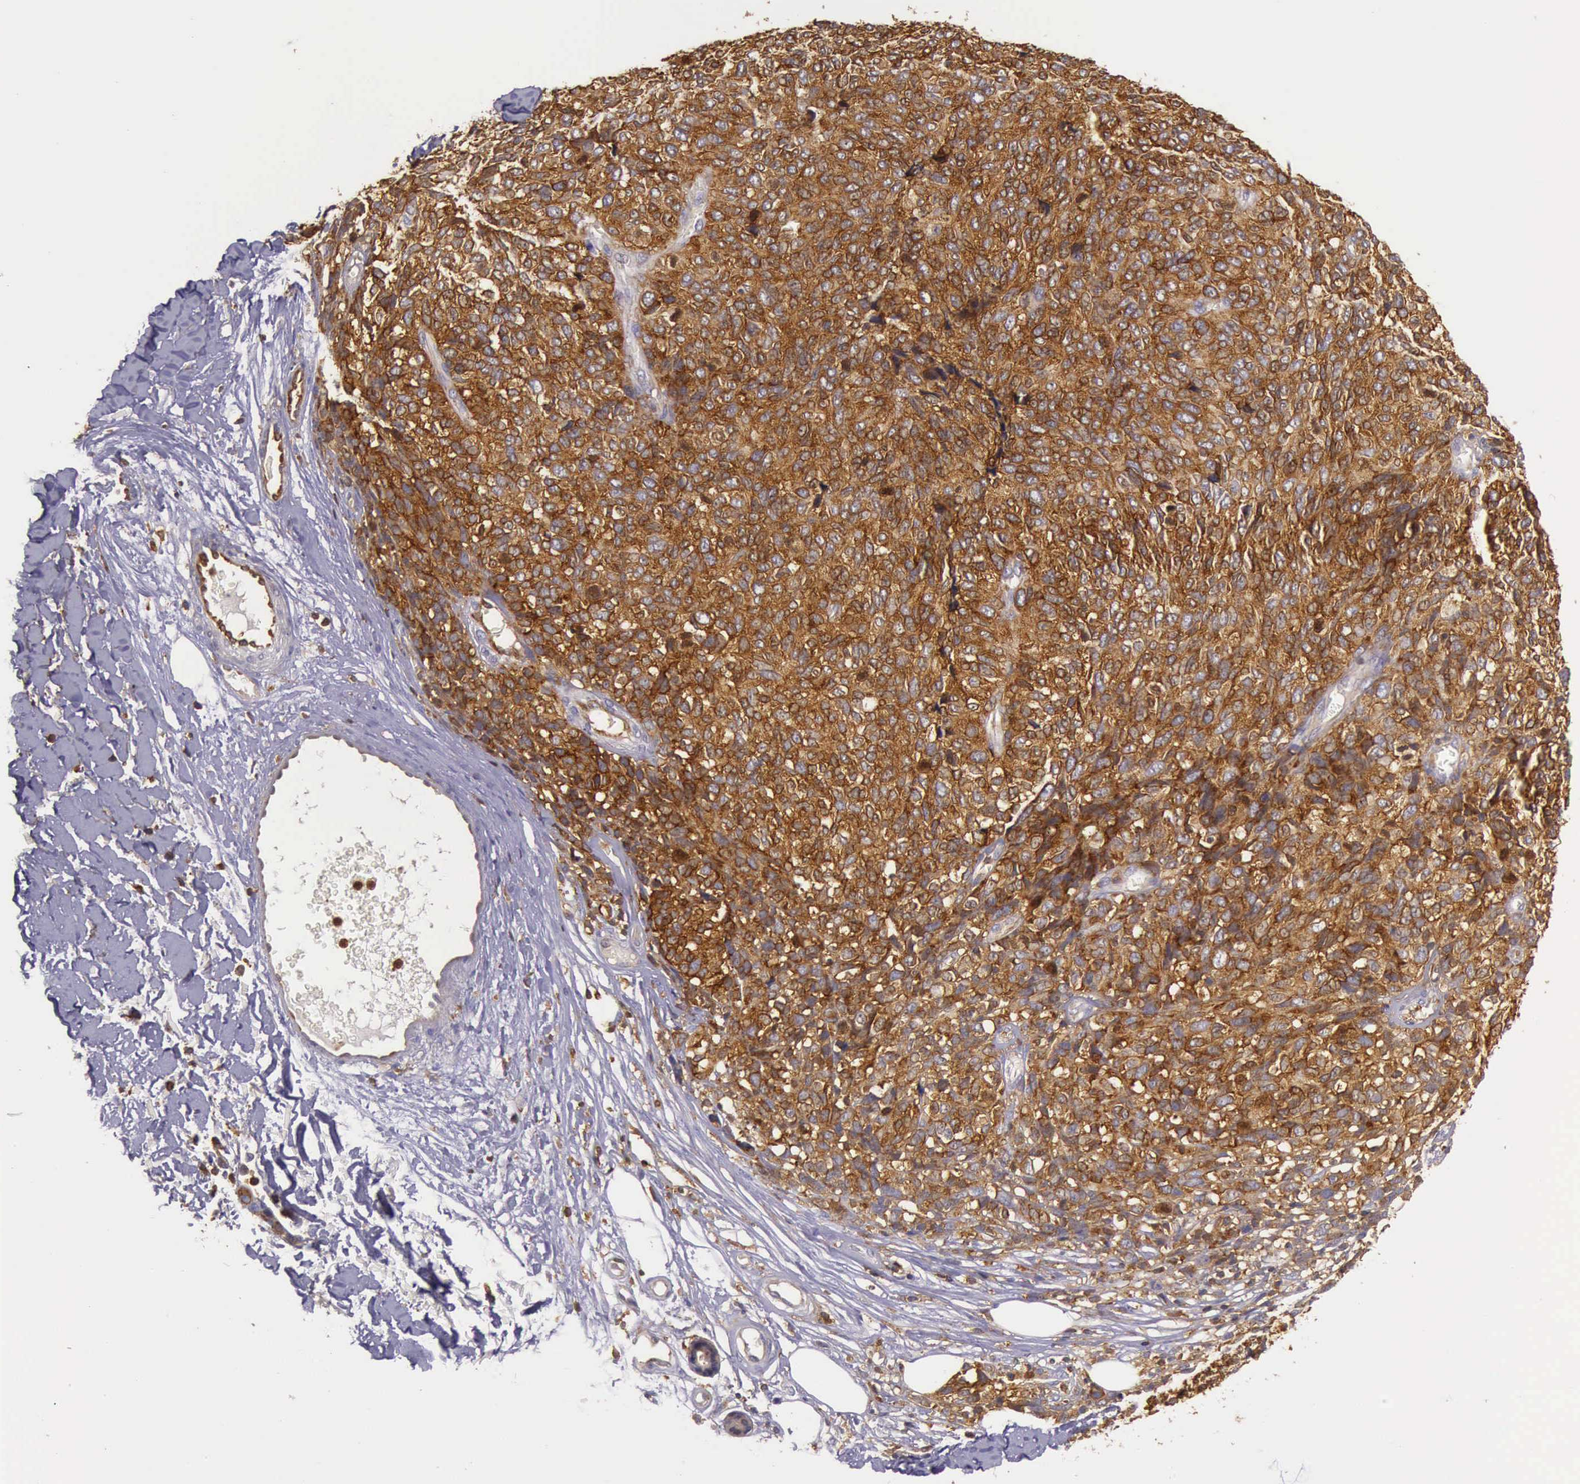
{"staining": {"intensity": "strong", "quantity": ">75%", "location": "cytoplasmic/membranous"}, "tissue": "melanoma", "cell_type": "Tumor cells", "image_type": "cancer", "snomed": [{"axis": "morphology", "description": "Malignant melanoma, NOS"}, {"axis": "topography", "description": "Skin"}], "caption": "Protein staining of malignant melanoma tissue displays strong cytoplasmic/membranous staining in approximately >75% of tumor cells.", "gene": "ARHGAP4", "patient": {"sex": "female", "age": 85}}